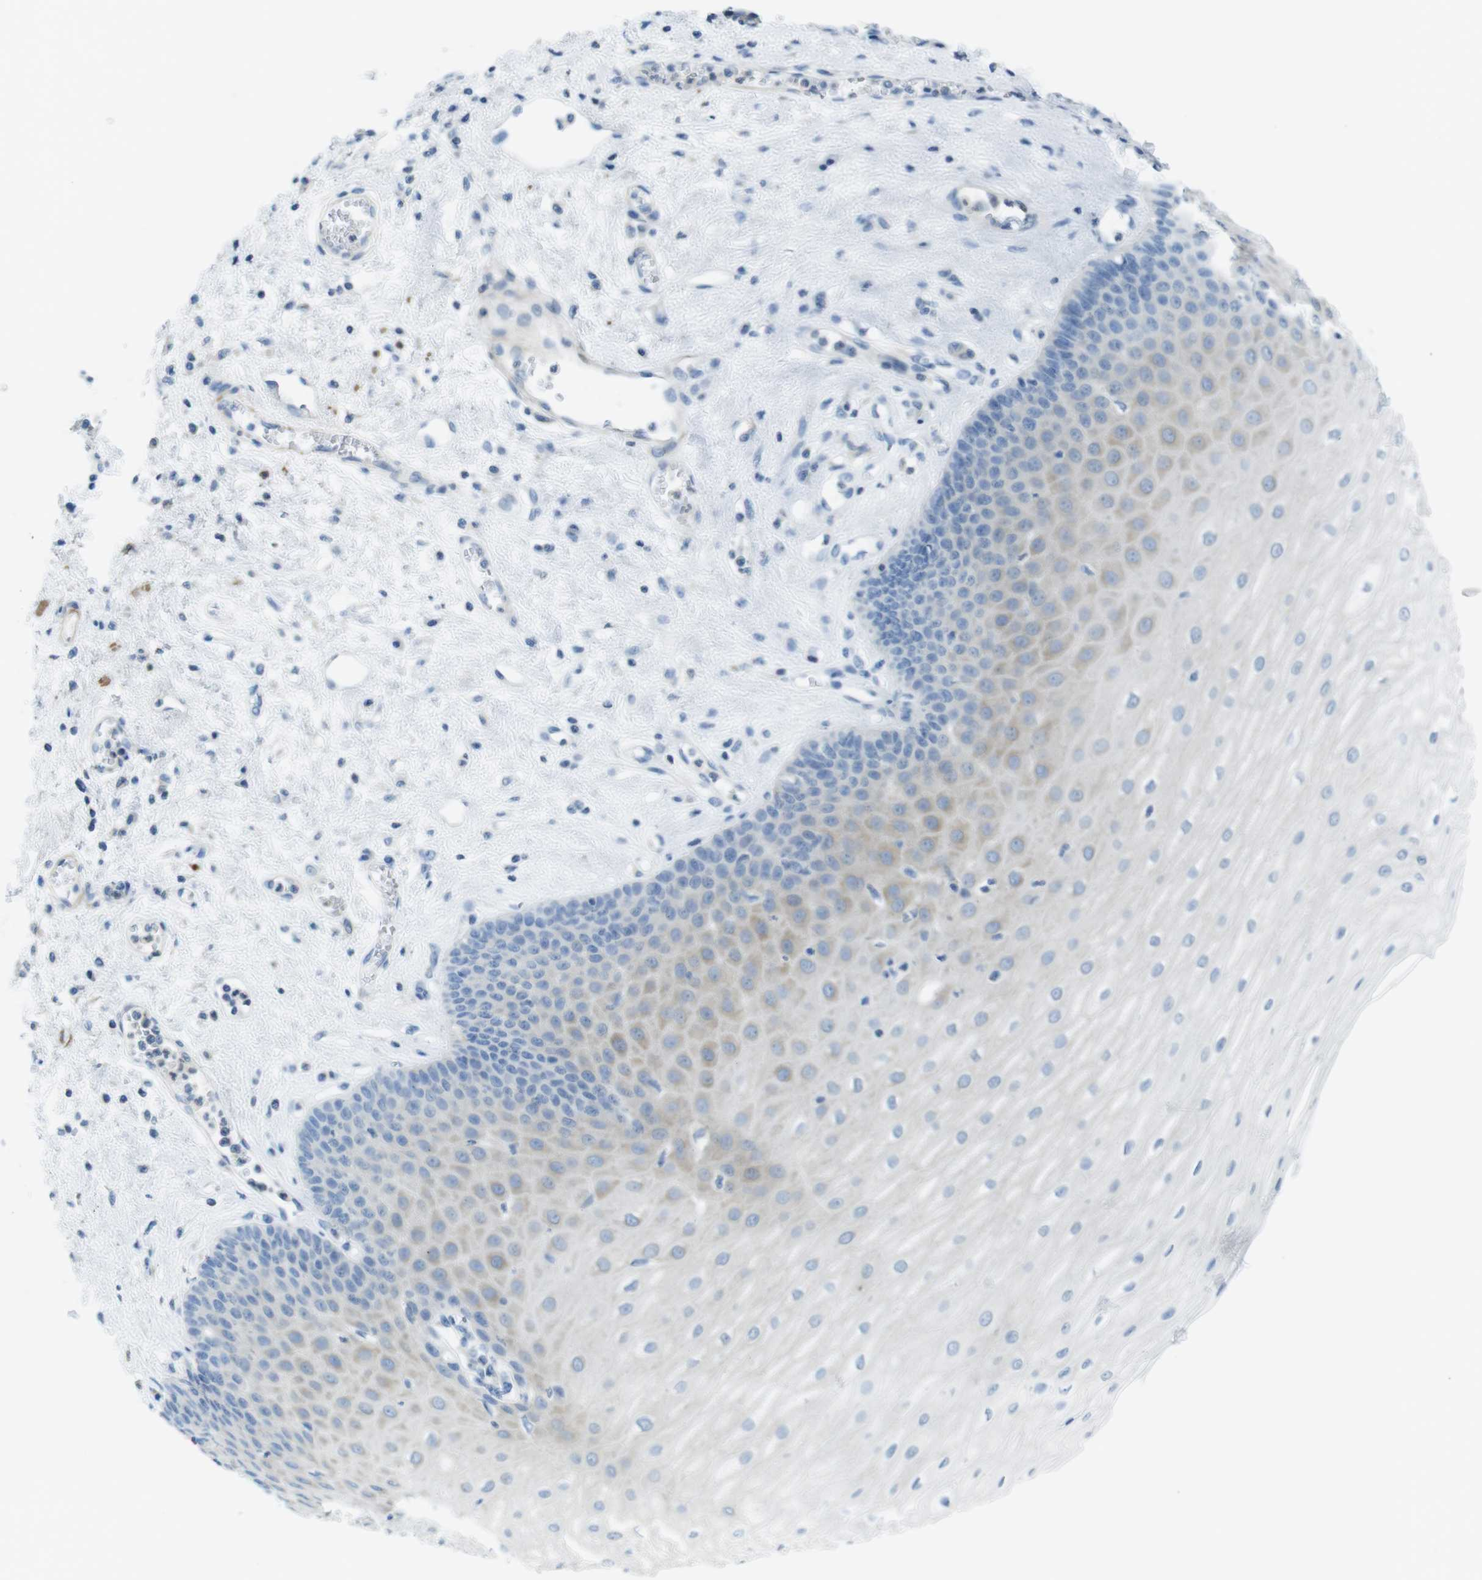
{"staining": {"intensity": "weak", "quantity": "<25%", "location": "cytoplasmic/membranous"}, "tissue": "esophagus", "cell_type": "Squamous epithelial cells", "image_type": "normal", "snomed": [{"axis": "morphology", "description": "Normal tissue, NOS"}, {"axis": "morphology", "description": "Squamous cell carcinoma, NOS"}, {"axis": "topography", "description": "Esophagus"}], "caption": "Immunohistochemistry (IHC) histopathology image of unremarkable esophagus: human esophagus stained with DAB (3,3'-diaminobenzidine) shows no significant protein staining in squamous epithelial cells. The staining was performed using DAB to visualize the protein expression in brown, while the nuclei were stained in blue with hematoxylin (Magnification: 20x).", "gene": "ASIC5", "patient": {"sex": "male", "age": 65}}